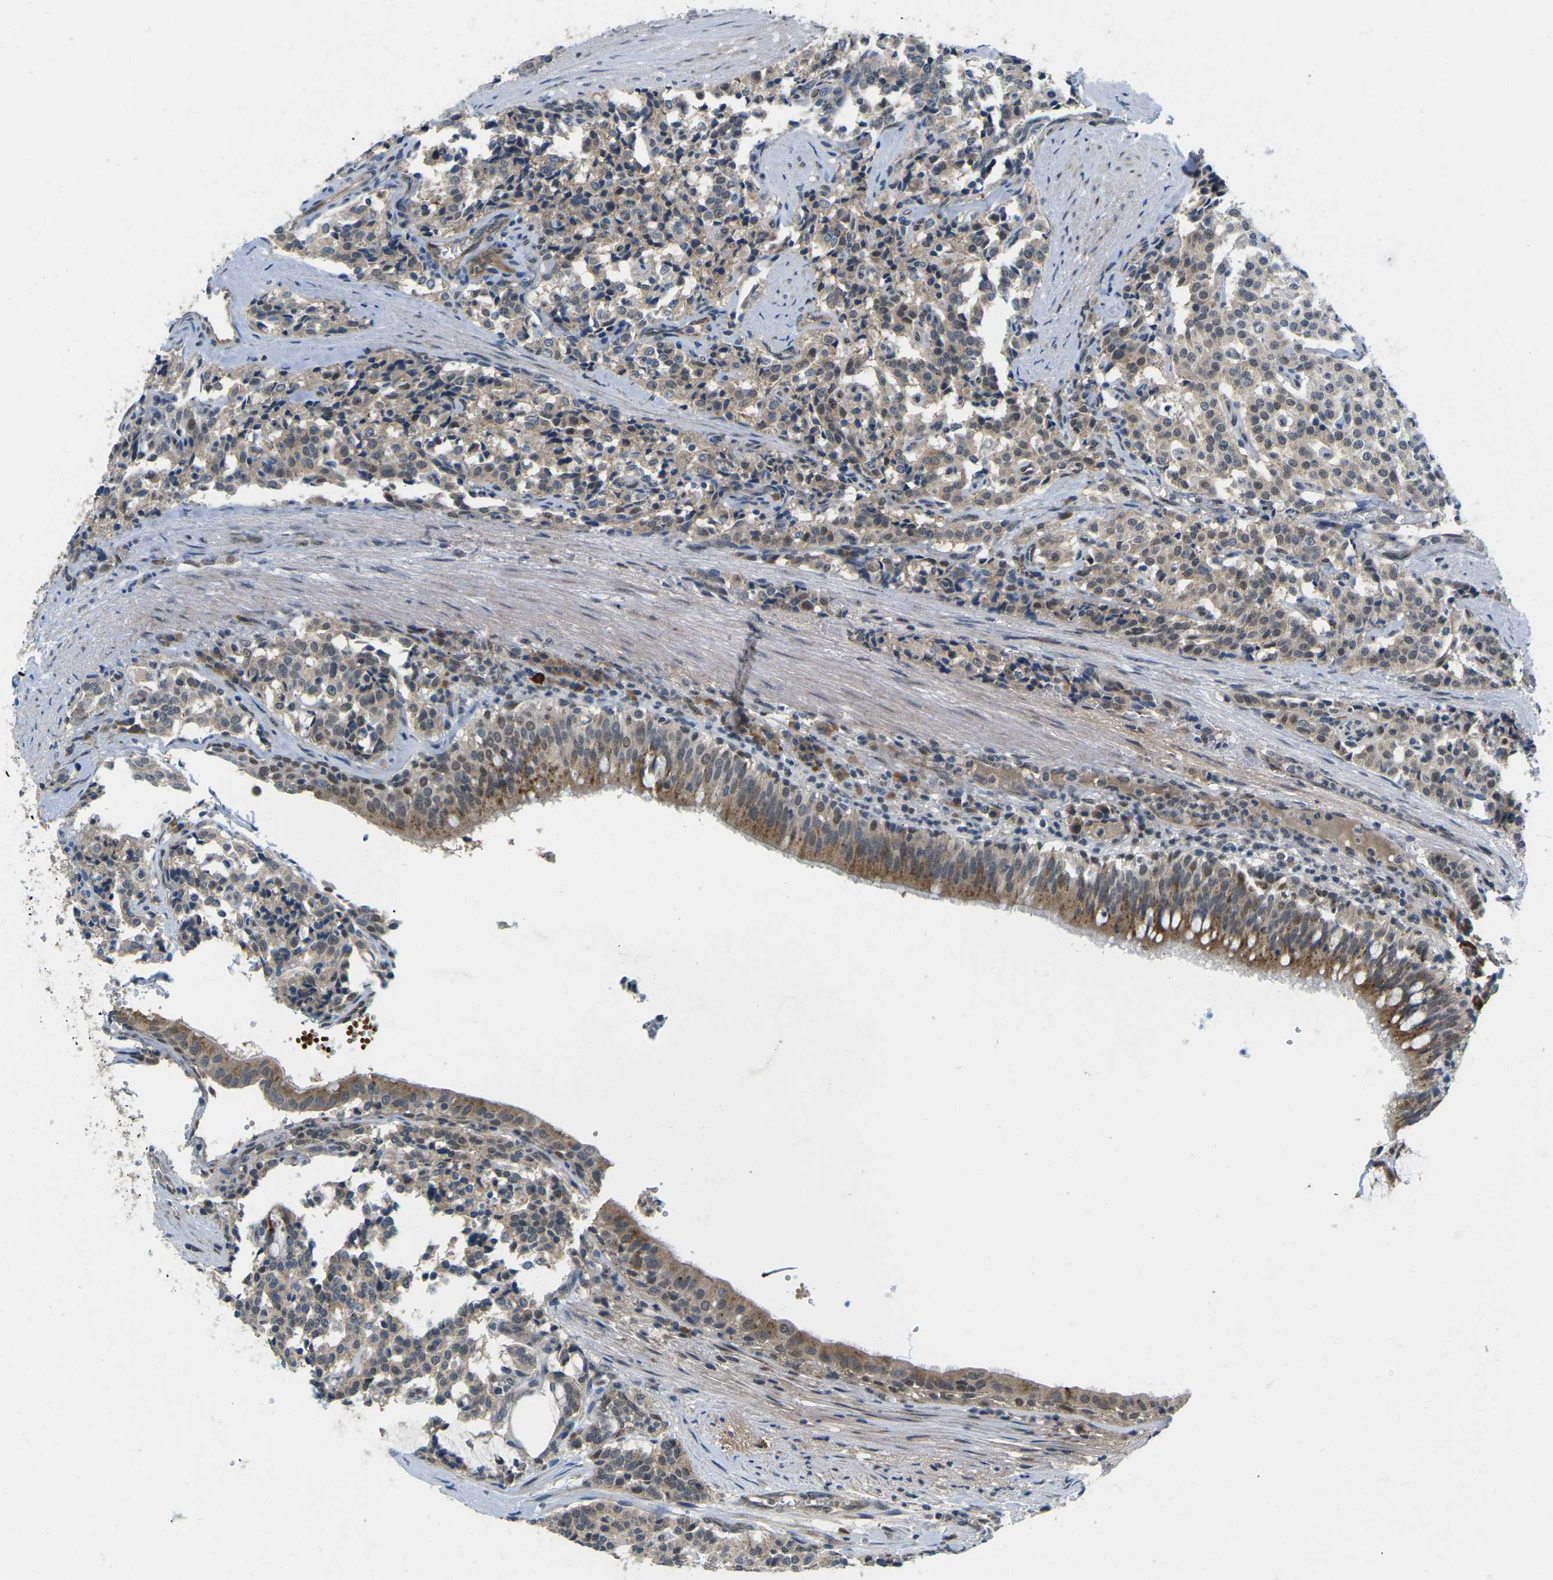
{"staining": {"intensity": "weak", "quantity": ">75%", "location": "cytoplasmic/membranous"}, "tissue": "carcinoid", "cell_type": "Tumor cells", "image_type": "cancer", "snomed": [{"axis": "morphology", "description": "Carcinoid, malignant, NOS"}, {"axis": "topography", "description": "Lung"}], "caption": "Brown immunohistochemical staining in human carcinoid (malignant) shows weak cytoplasmic/membranous expression in approximately >75% of tumor cells.", "gene": "ERBB4", "patient": {"sex": "male", "age": 30}}